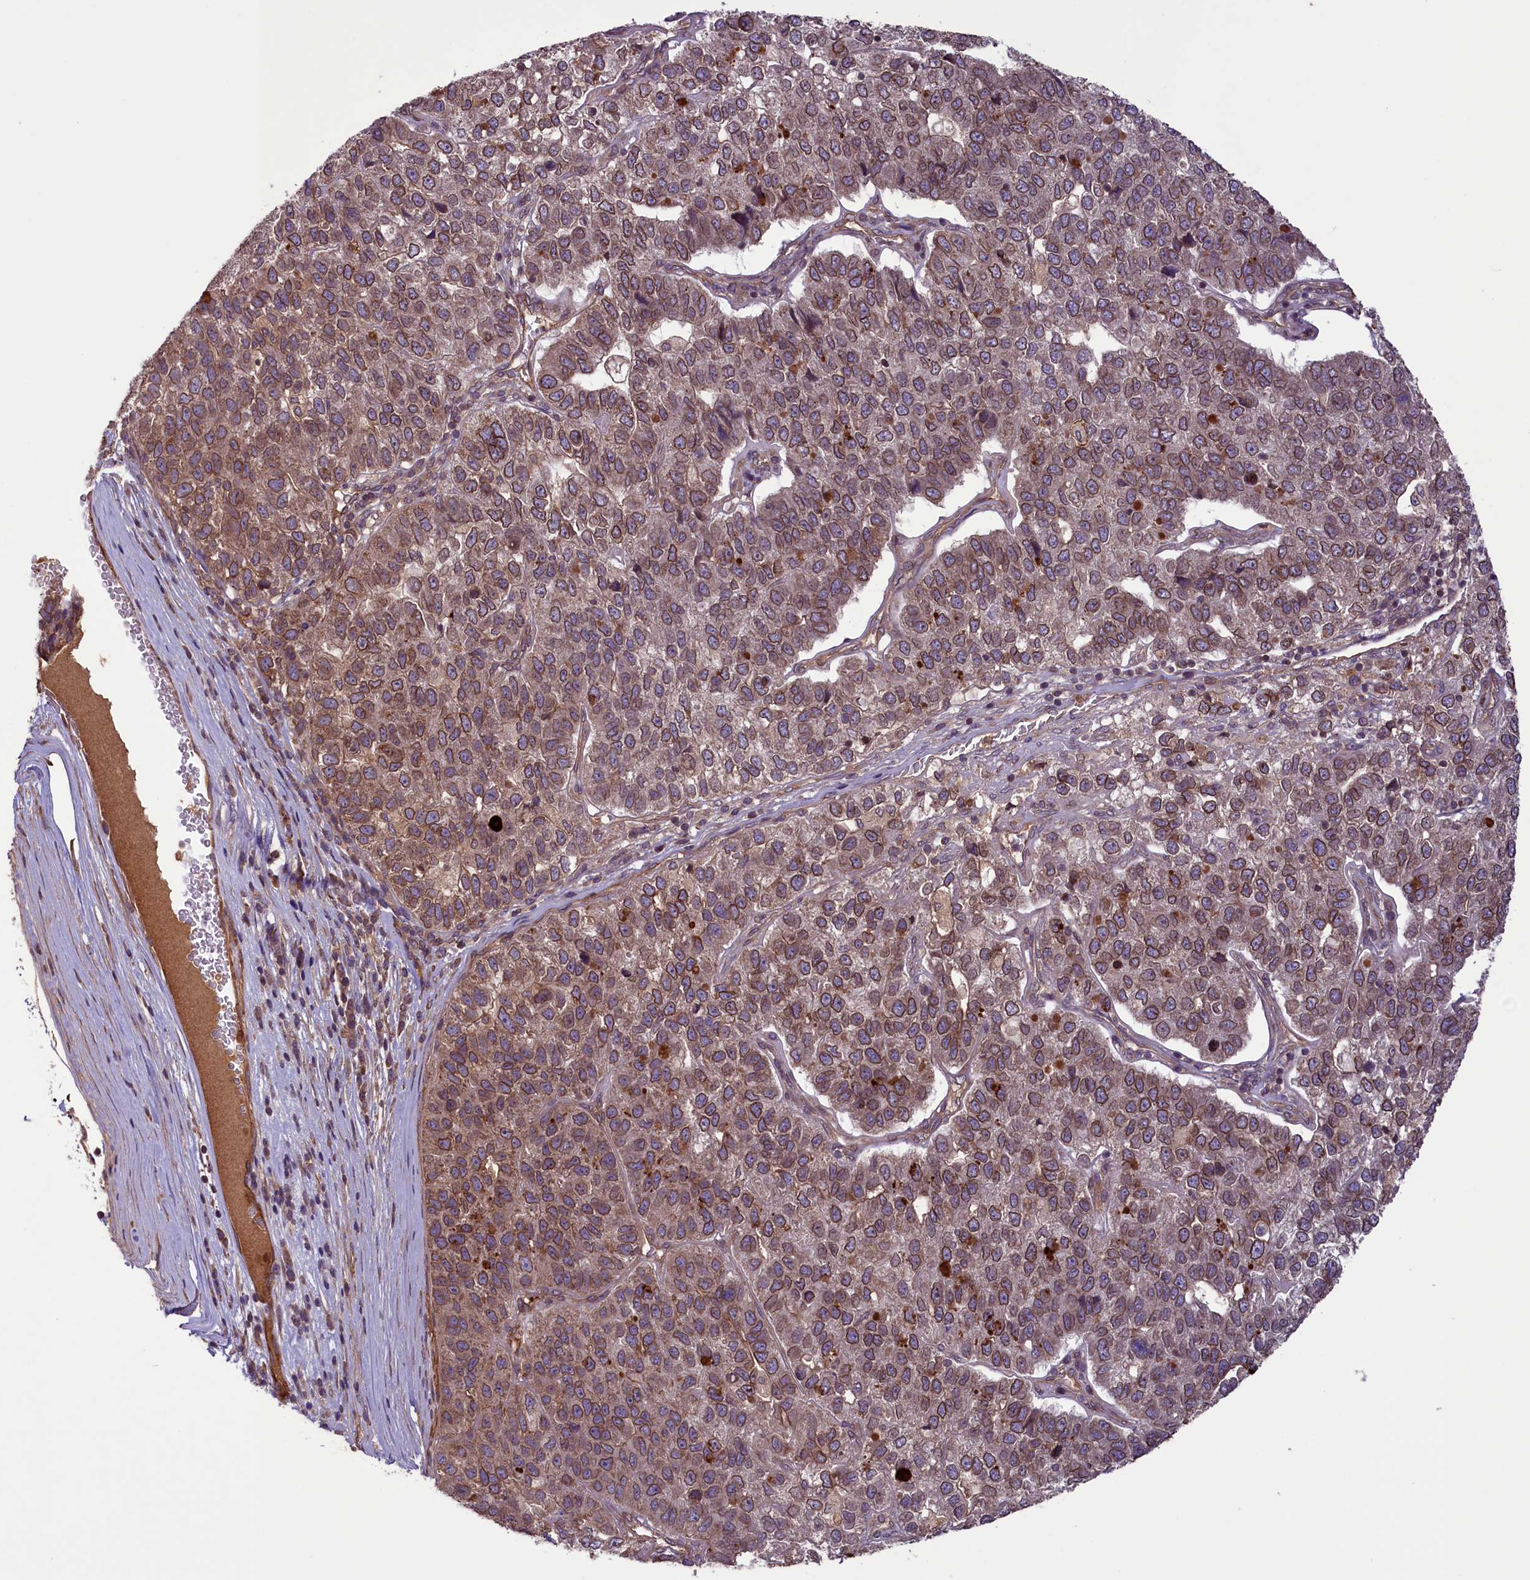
{"staining": {"intensity": "moderate", "quantity": ">75%", "location": "cytoplasmic/membranous,nuclear"}, "tissue": "pancreatic cancer", "cell_type": "Tumor cells", "image_type": "cancer", "snomed": [{"axis": "morphology", "description": "Adenocarcinoma, NOS"}, {"axis": "topography", "description": "Pancreas"}], "caption": "A brown stain labels moderate cytoplasmic/membranous and nuclear staining of a protein in pancreatic cancer (adenocarcinoma) tumor cells.", "gene": "CCDC125", "patient": {"sex": "female", "age": 61}}